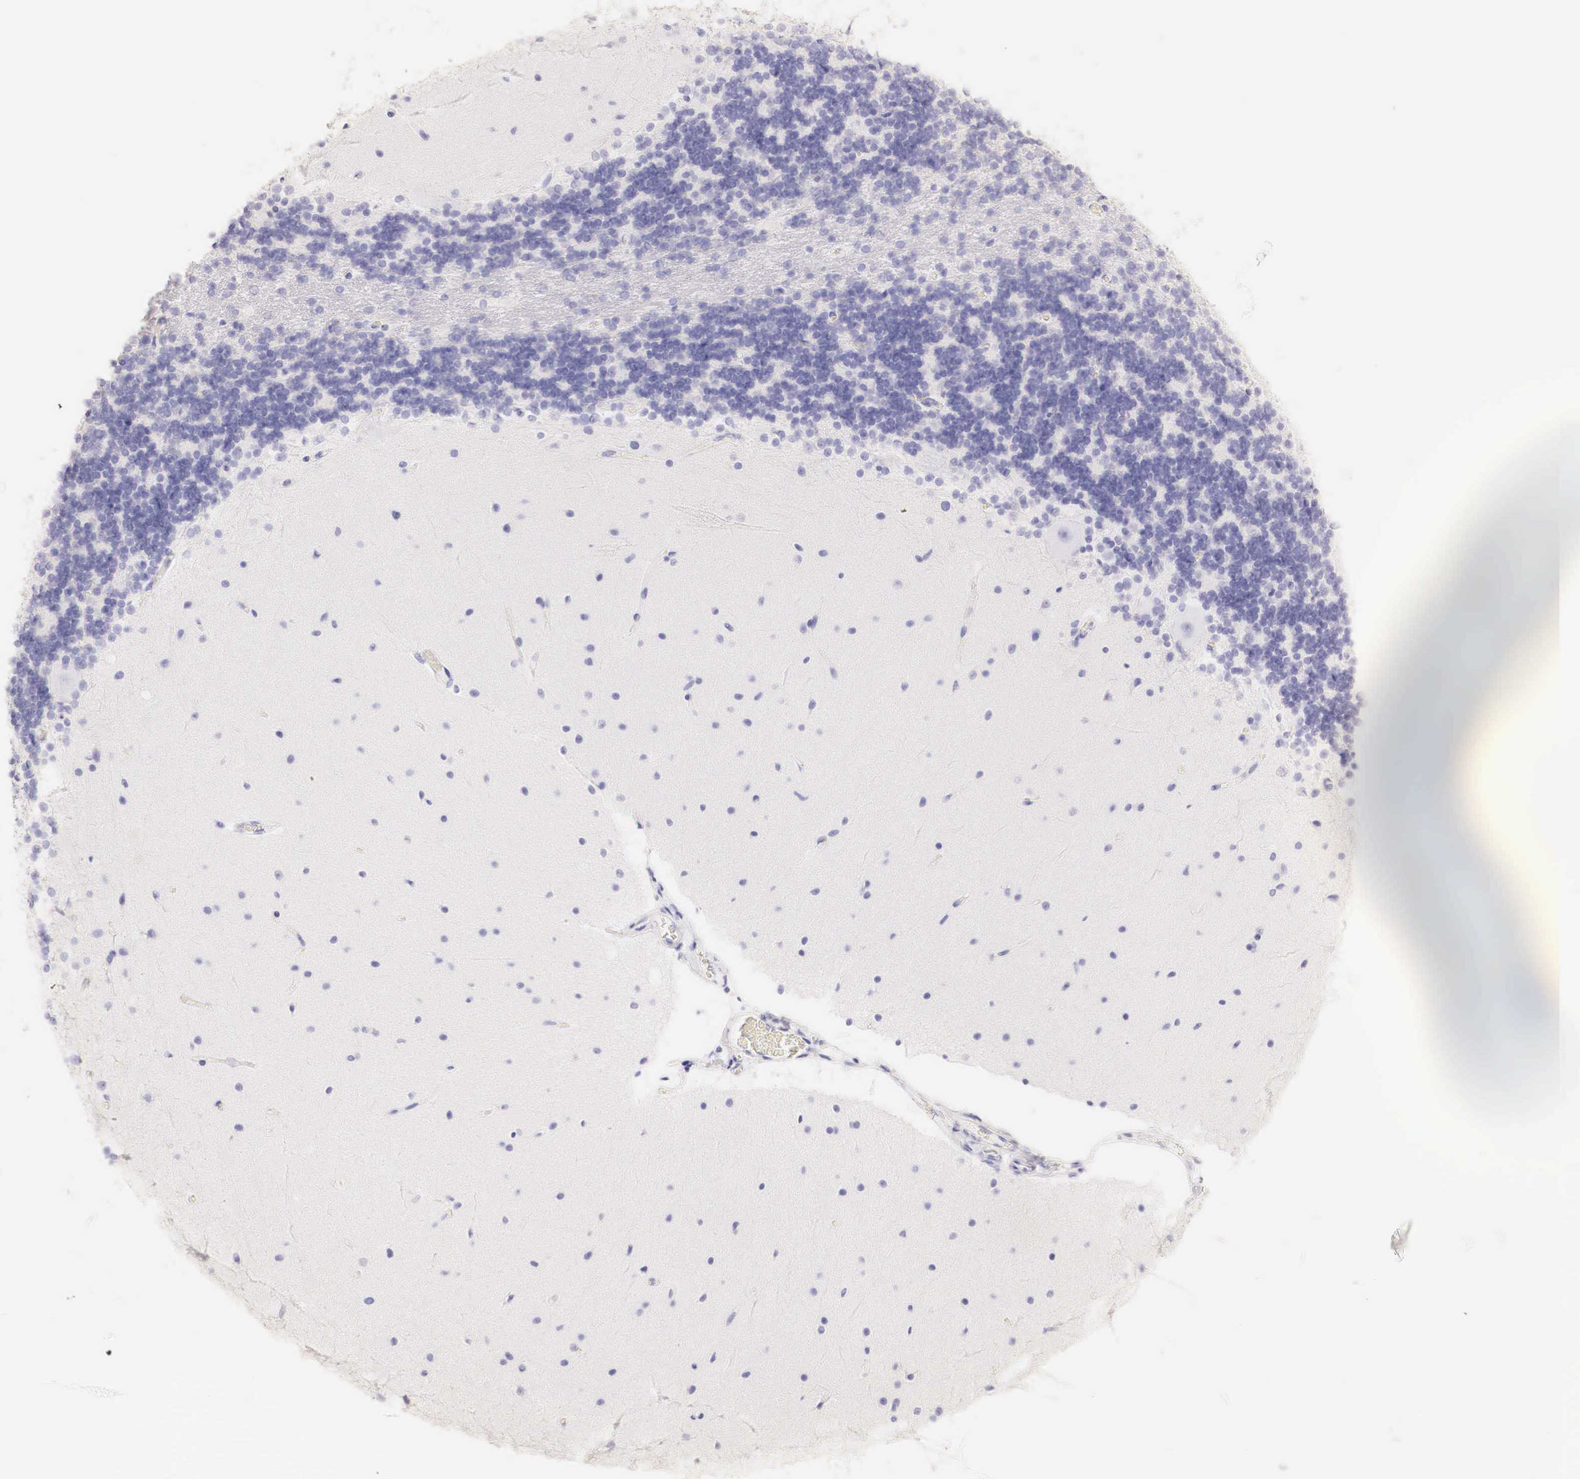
{"staining": {"intensity": "negative", "quantity": "none", "location": "none"}, "tissue": "cerebellum", "cell_type": "Cells in granular layer", "image_type": "normal", "snomed": [{"axis": "morphology", "description": "Normal tissue, NOS"}, {"axis": "topography", "description": "Cerebellum"}], "caption": "A photomicrograph of cerebellum stained for a protein reveals no brown staining in cells in granular layer.", "gene": "ERBB2", "patient": {"sex": "female", "age": 54}}